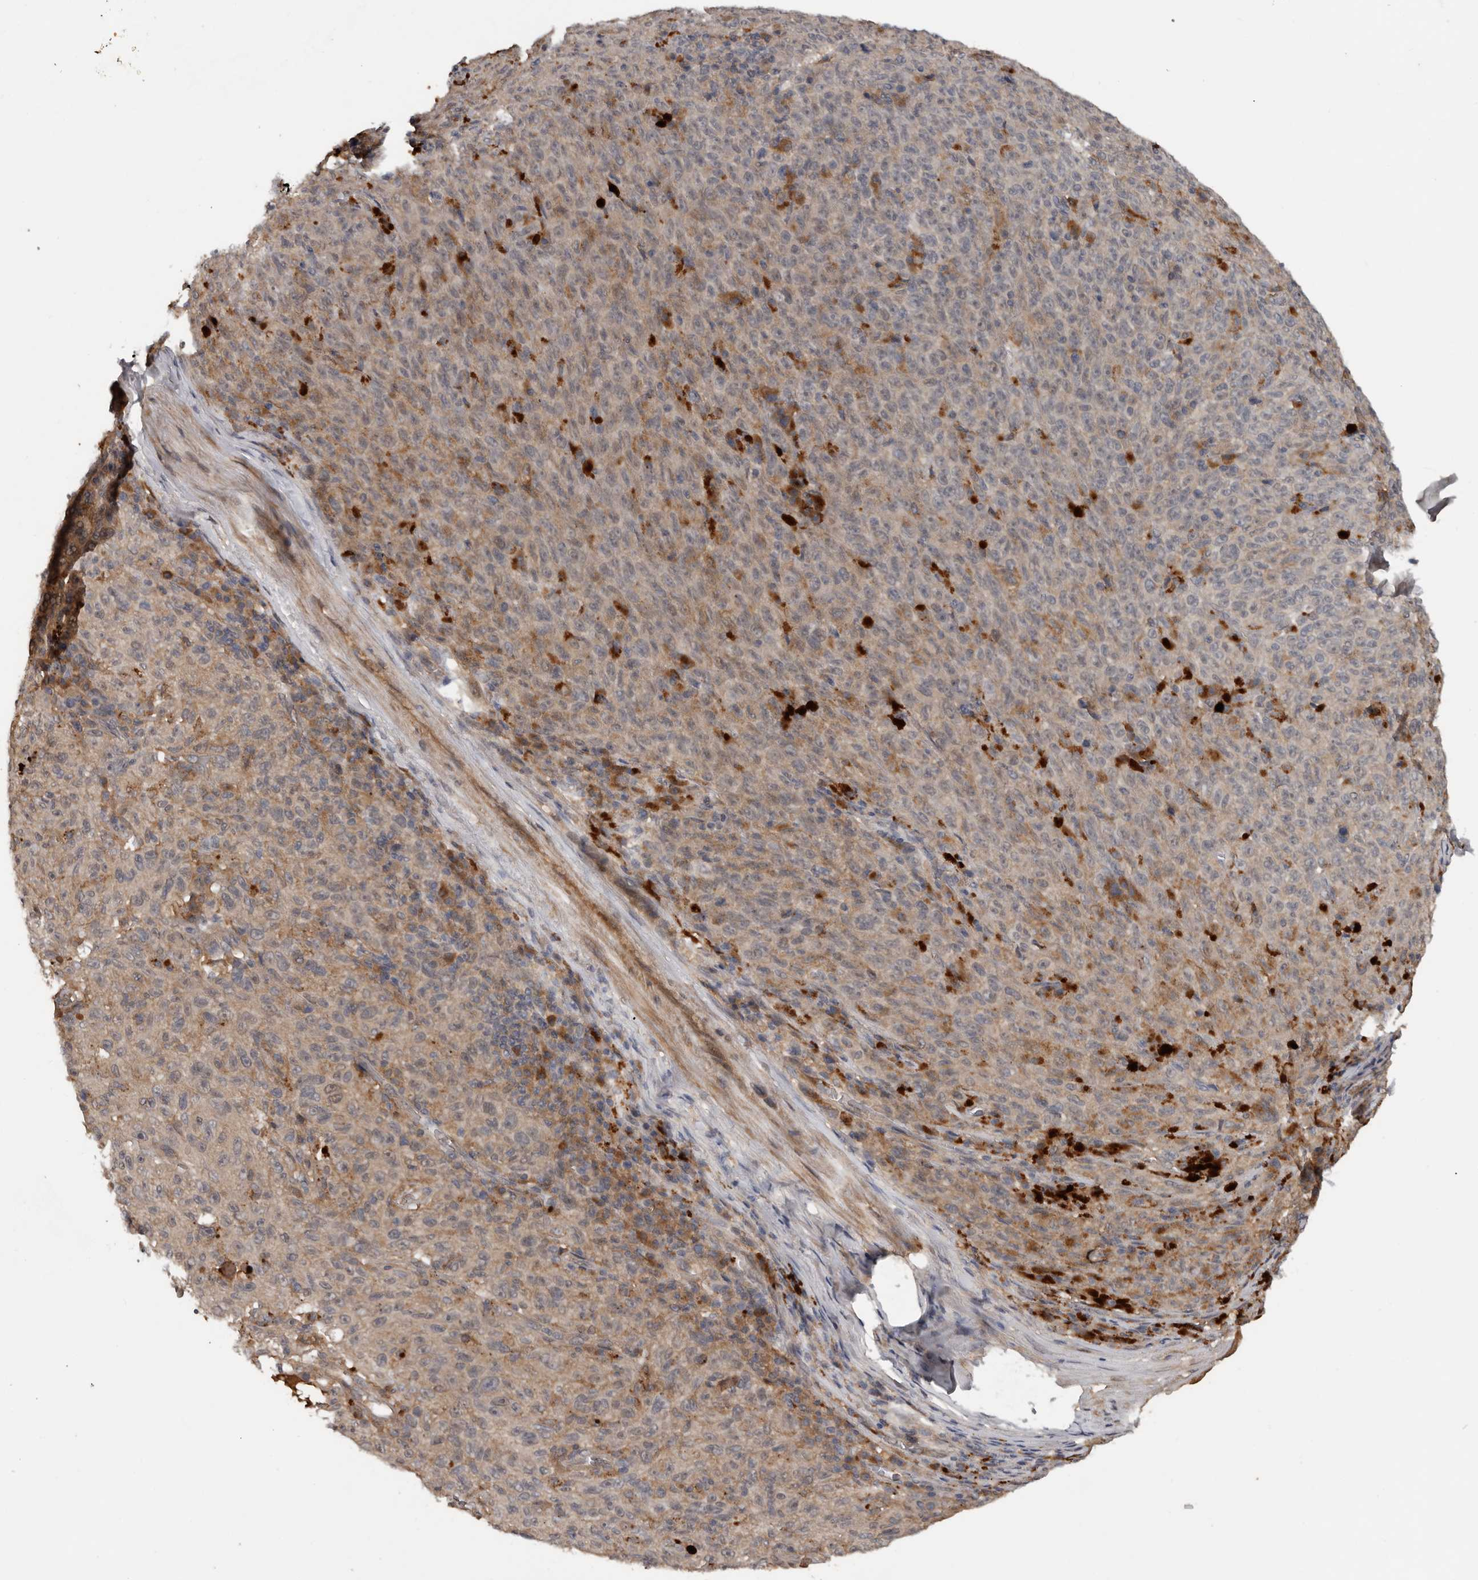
{"staining": {"intensity": "weak", "quantity": "25%-75%", "location": "cytoplasmic/membranous"}, "tissue": "melanoma", "cell_type": "Tumor cells", "image_type": "cancer", "snomed": [{"axis": "morphology", "description": "Malignant melanoma, NOS"}, {"axis": "topography", "description": "Skin"}], "caption": "Malignant melanoma was stained to show a protein in brown. There is low levels of weak cytoplasmic/membranous staining in about 25%-75% of tumor cells.", "gene": "DNAJB4", "patient": {"sex": "female", "age": 82}}